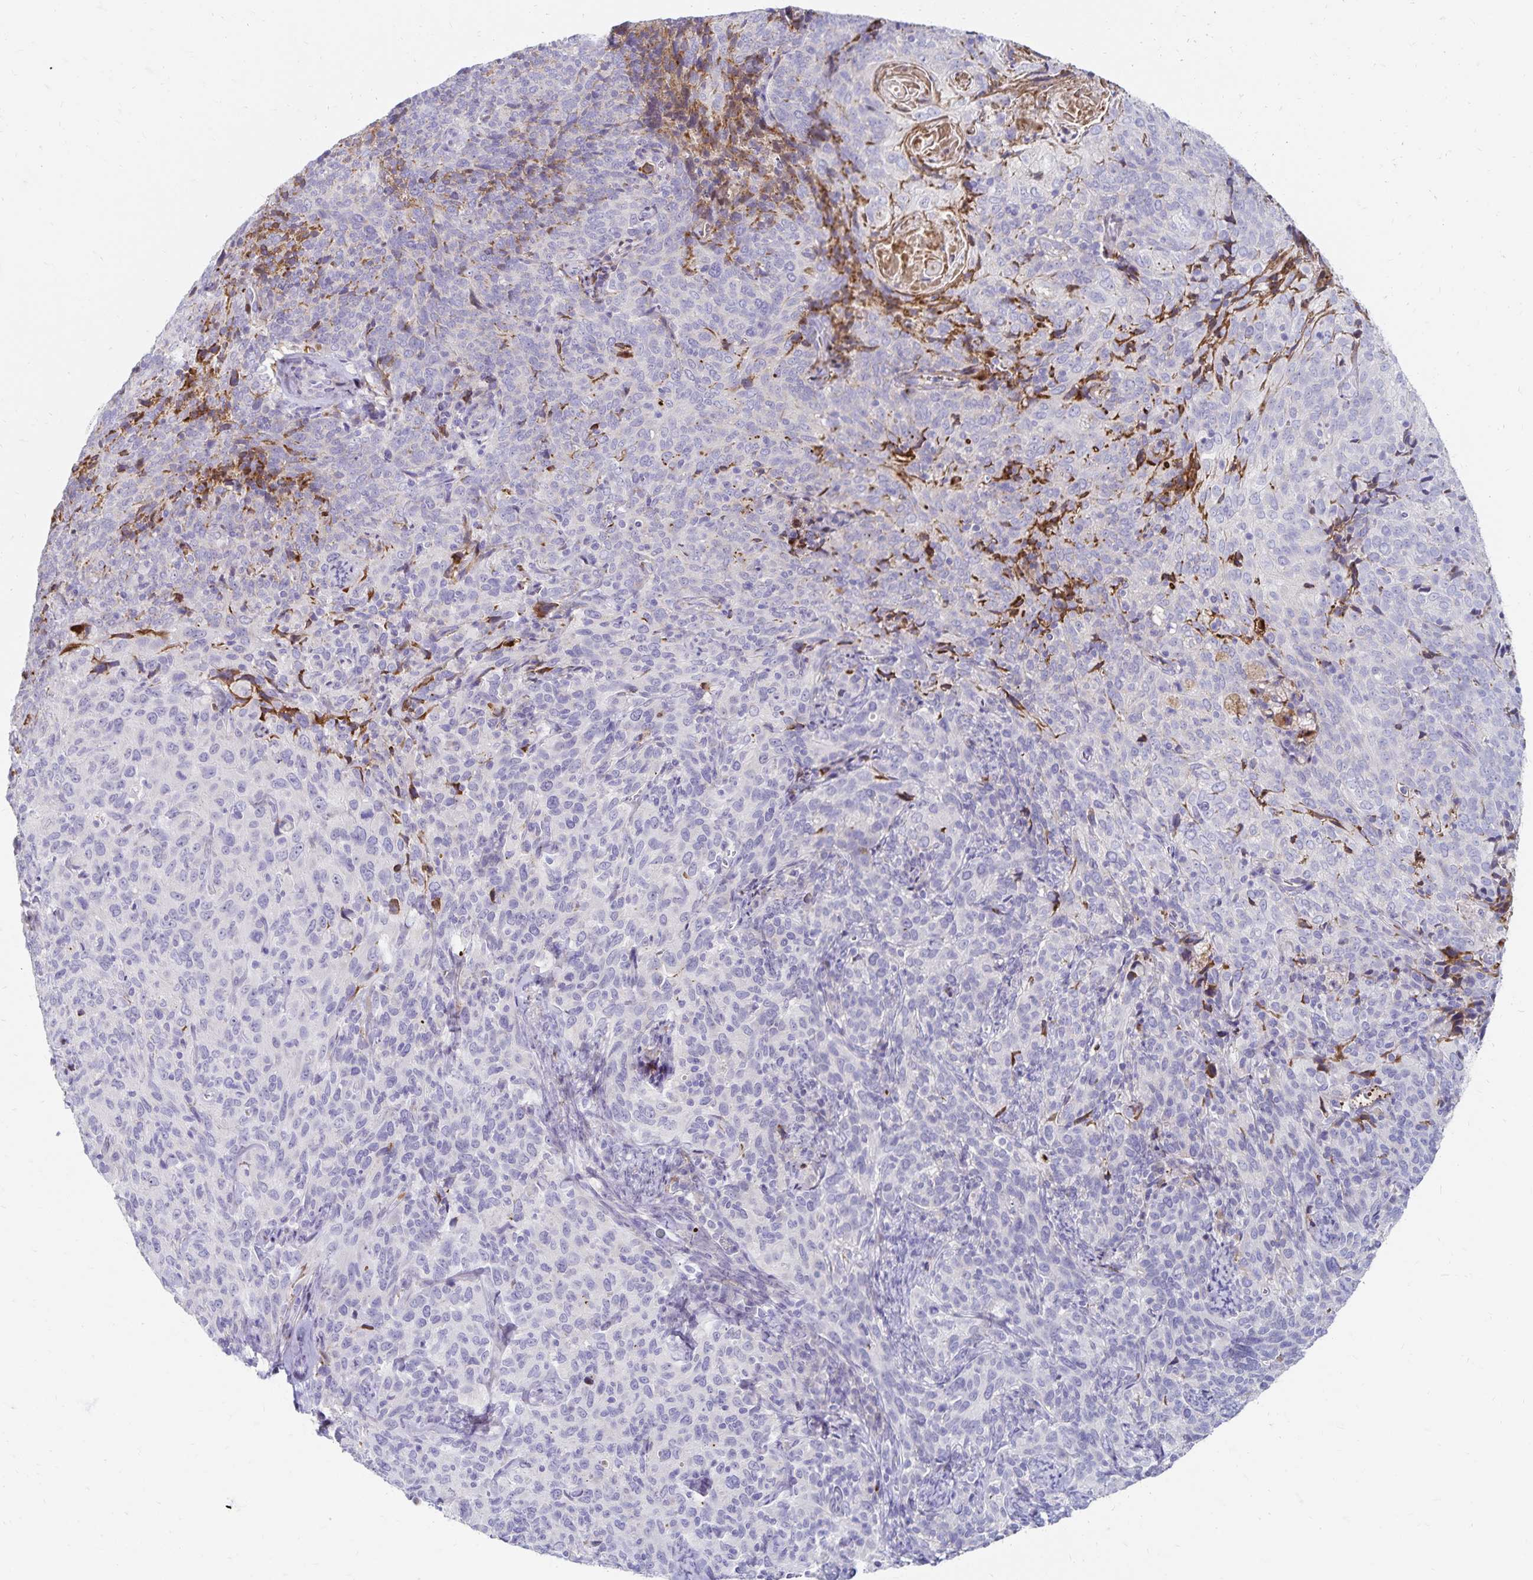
{"staining": {"intensity": "negative", "quantity": "none", "location": "none"}, "tissue": "cervical cancer", "cell_type": "Tumor cells", "image_type": "cancer", "snomed": [{"axis": "morphology", "description": "Squamous cell carcinoma, NOS"}, {"axis": "topography", "description": "Cervix"}], "caption": "Immunohistochemical staining of squamous cell carcinoma (cervical) demonstrates no significant staining in tumor cells.", "gene": "NECAP1", "patient": {"sex": "female", "age": 51}}